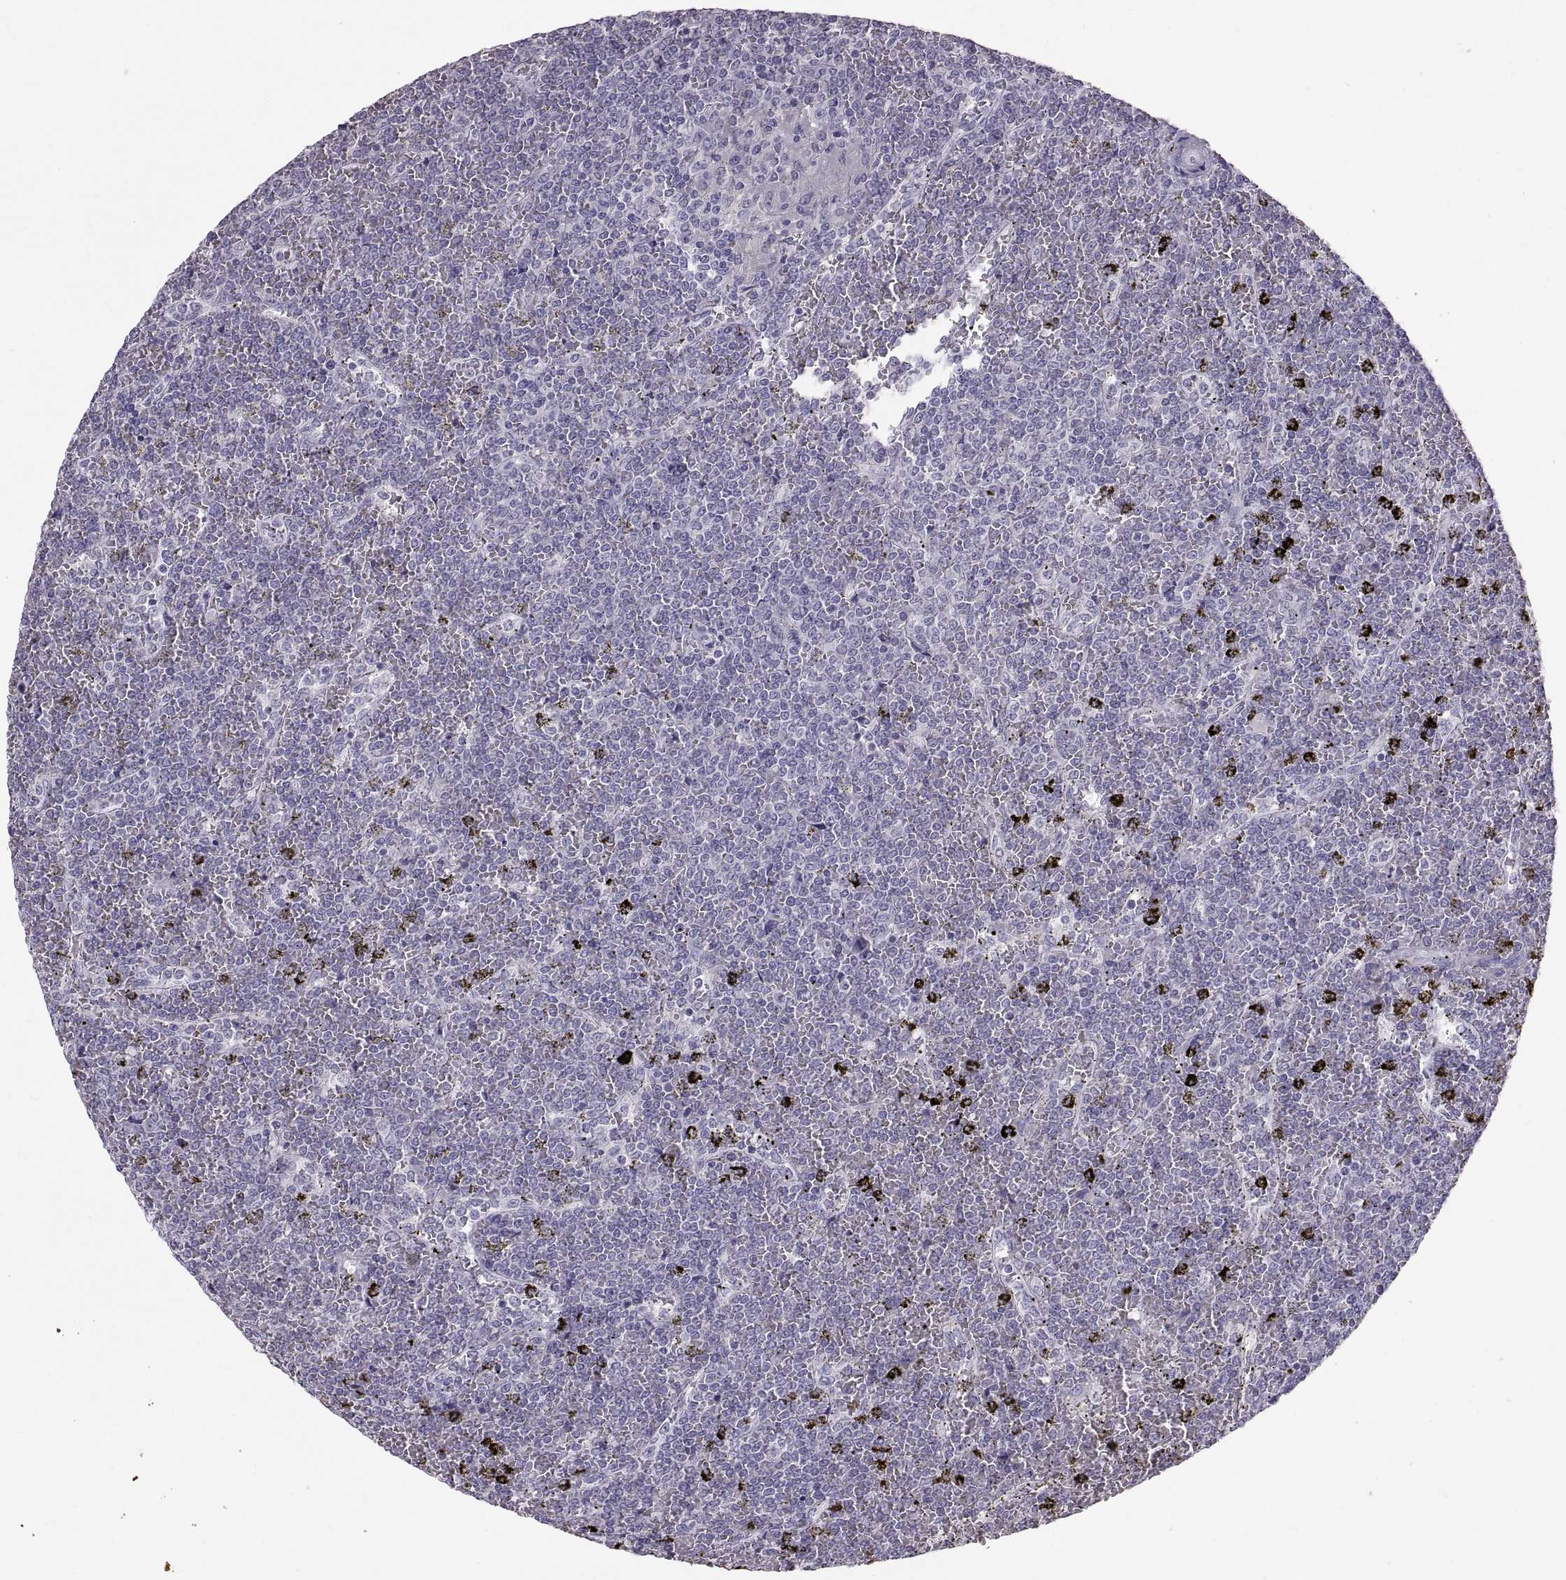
{"staining": {"intensity": "negative", "quantity": "none", "location": "none"}, "tissue": "lymphoma", "cell_type": "Tumor cells", "image_type": "cancer", "snomed": [{"axis": "morphology", "description": "Malignant lymphoma, non-Hodgkin's type, Low grade"}, {"axis": "topography", "description": "Spleen"}], "caption": "An IHC micrograph of malignant lymphoma, non-Hodgkin's type (low-grade) is shown. There is no staining in tumor cells of malignant lymphoma, non-Hodgkin's type (low-grade).", "gene": "WBP2NL", "patient": {"sex": "female", "age": 19}}